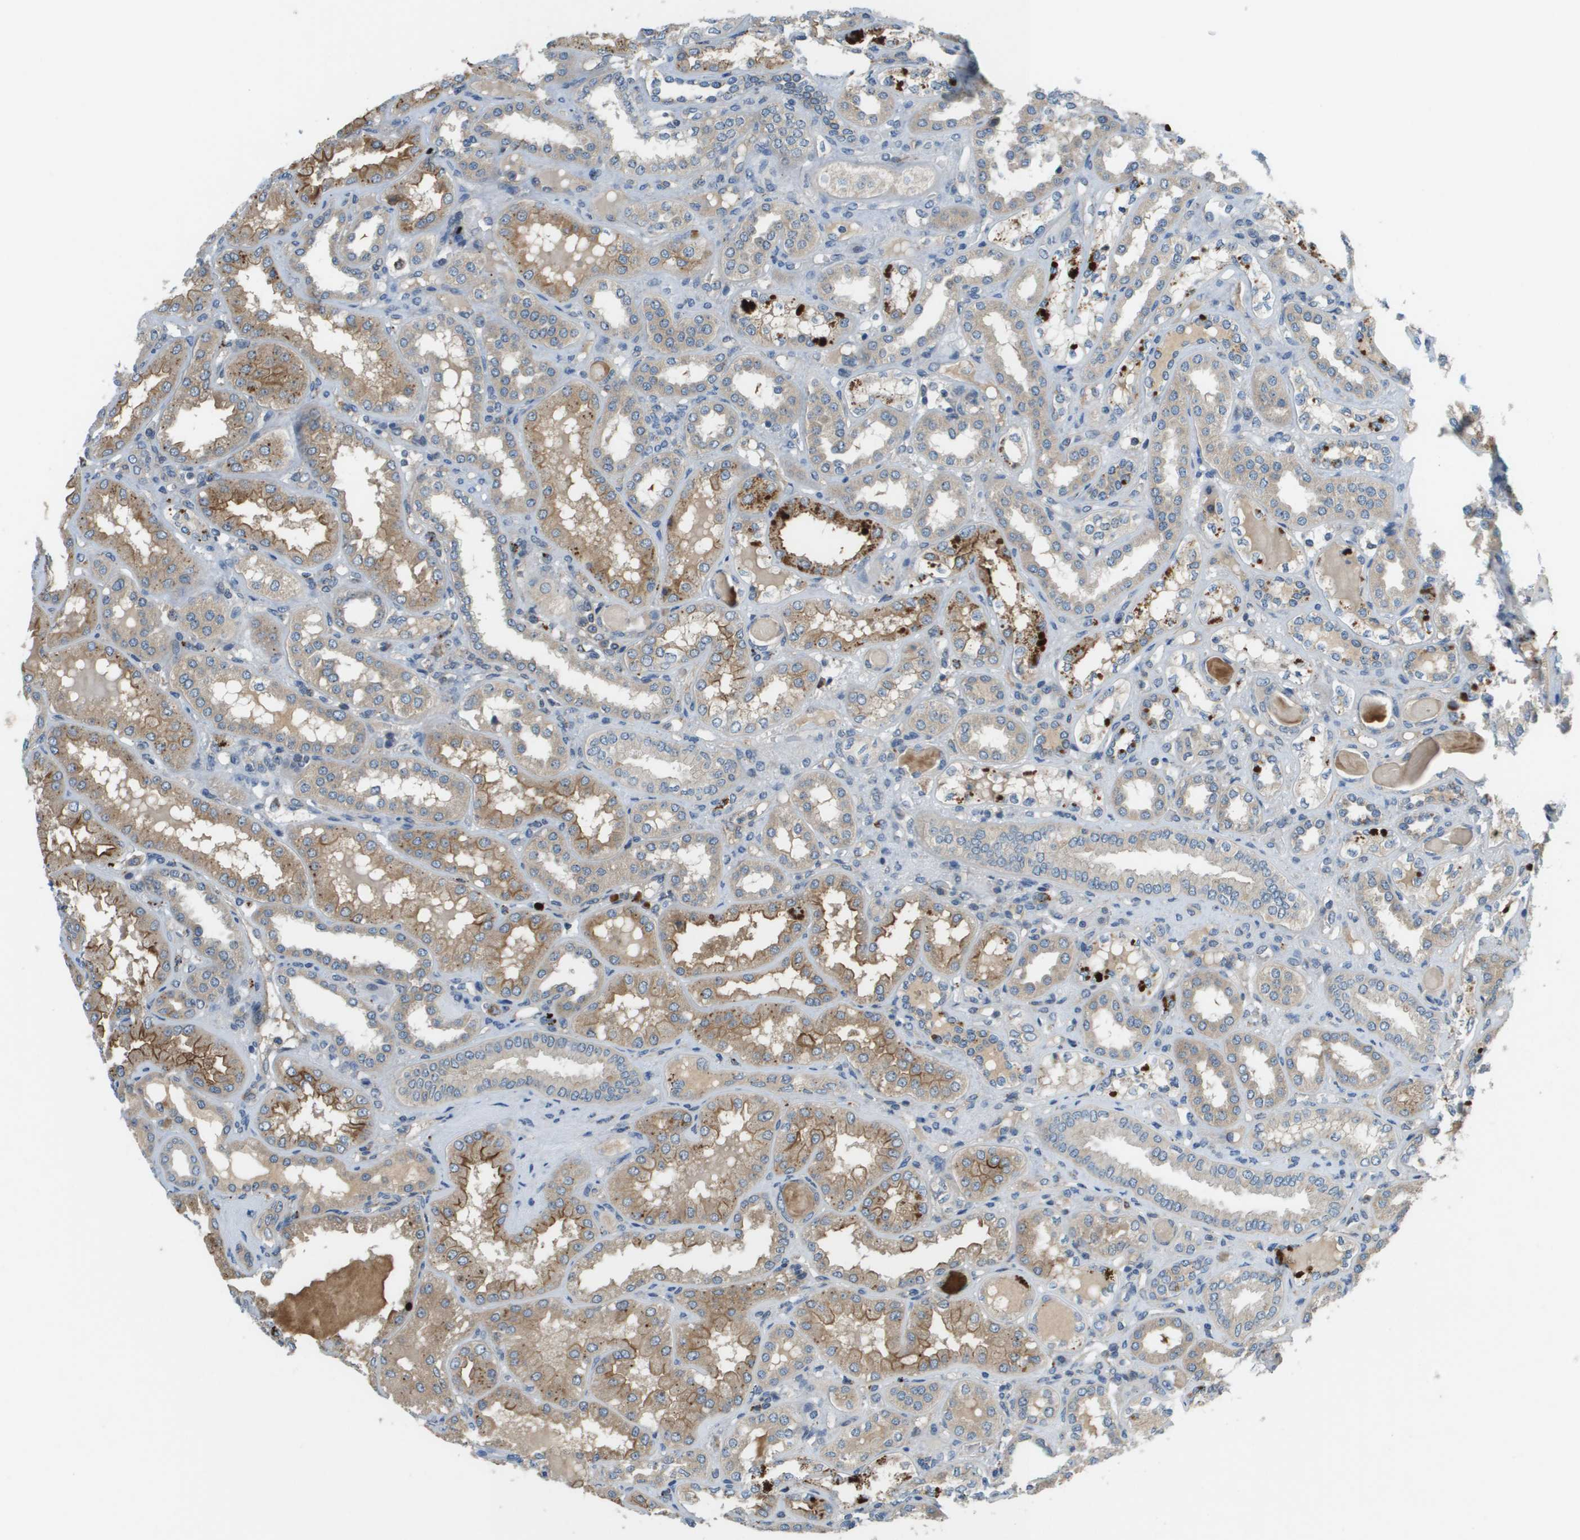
{"staining": {"intensity": "weak", "quantity": "<25%", "location": "cytoplasmic/membranous"}, "tissue": "kidney", "cell_type": "Cells in glomeruli", "image_type": "normal", "snomed": [{"axis": "morphology", "description": "Normal tissue, NOS"}, {"axis": "topography", "description": "Kidney"}], "caption": "There is no significant staining in cells in glomeruli of kidney. Nuclei are stained in blue.", "gene": "SLC25A20", "patient": {"sex": "female", "age": 56}}